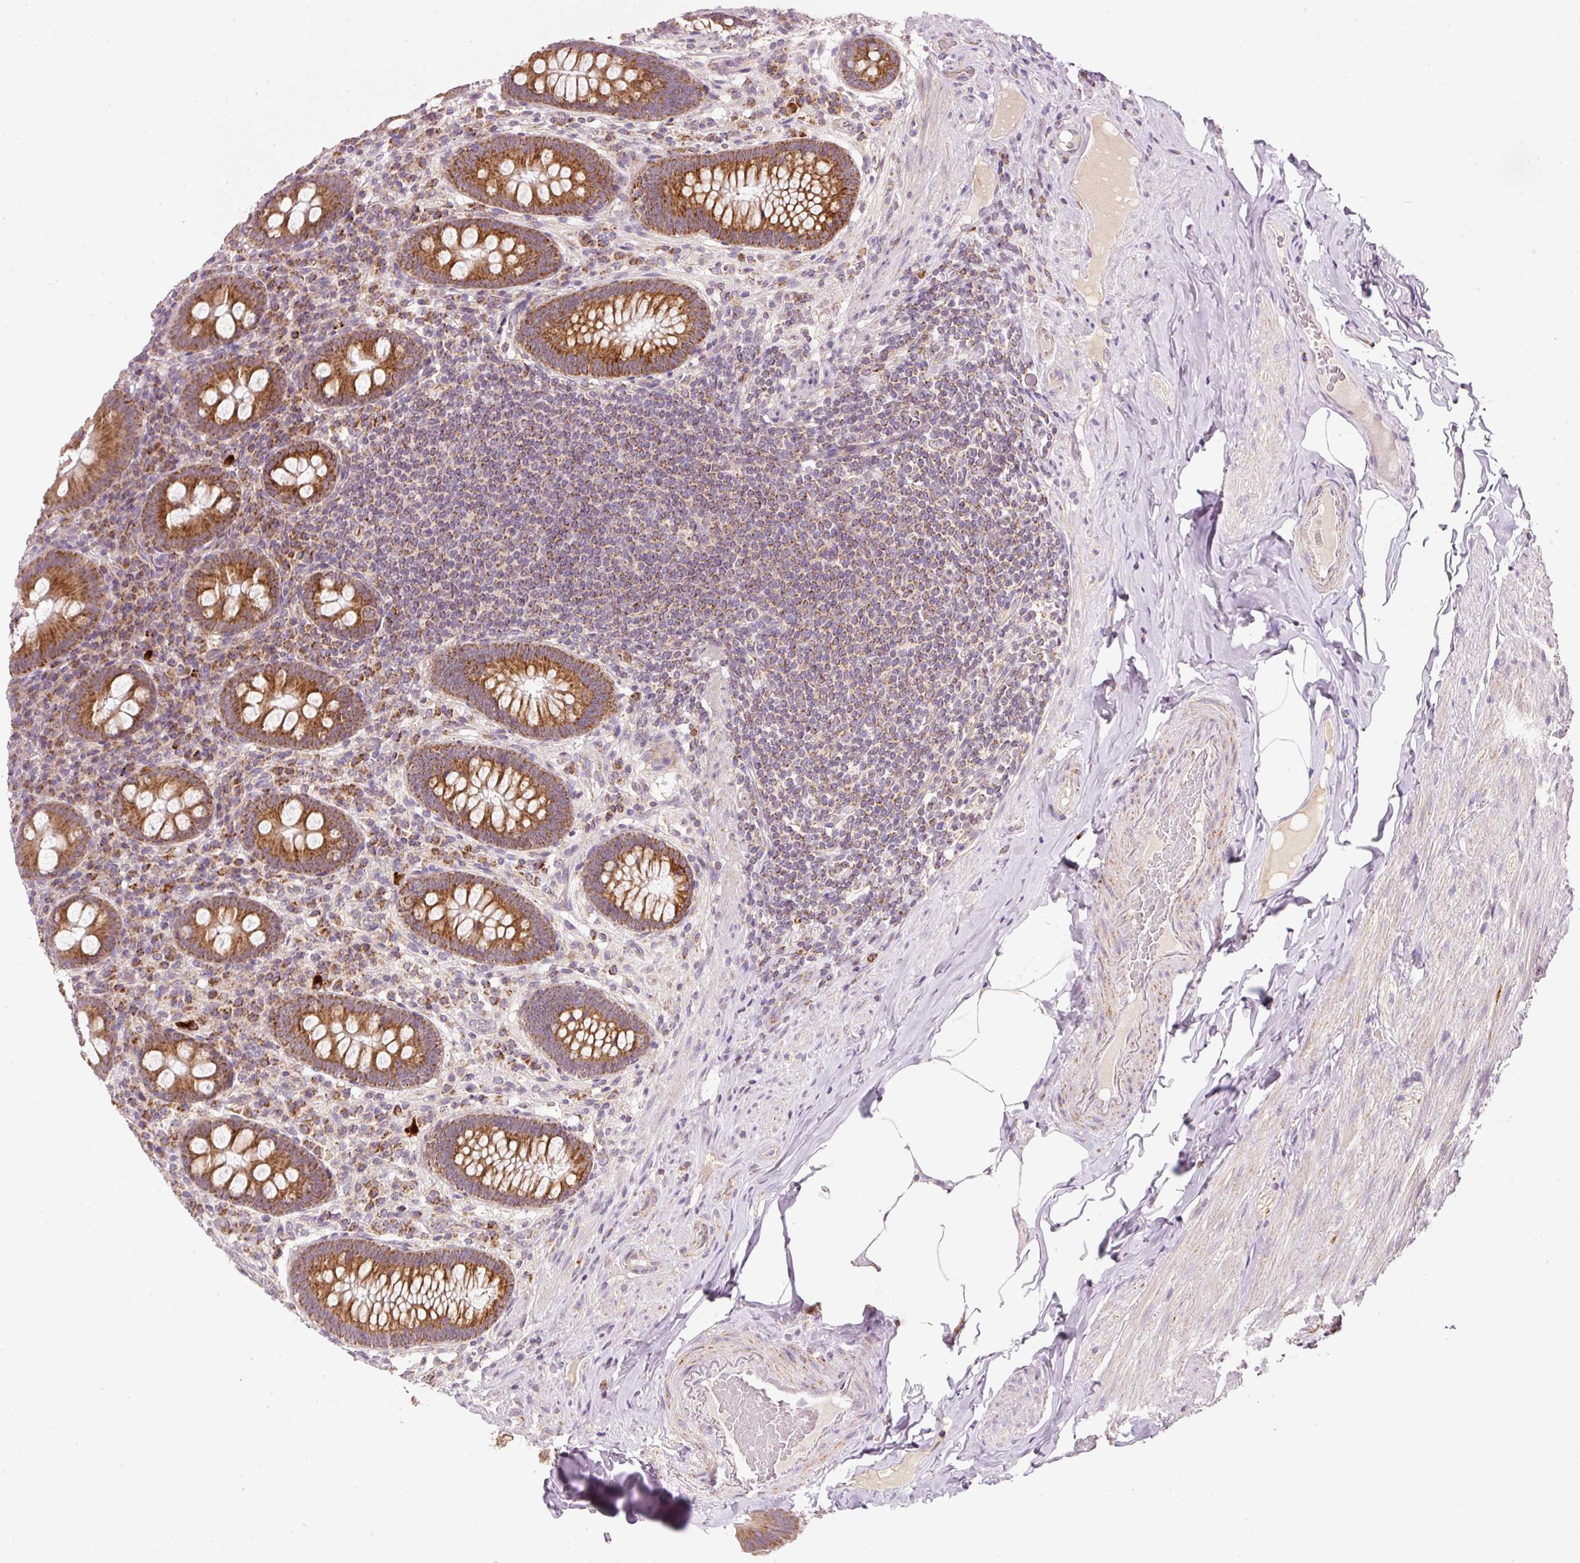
{"staining": {"intensity": "strong", "quantity": ">75%", "location": "cytoplasmic/membranous"}, "tissue": "appendix", "cell_type": "Glandular cells", "image_type": "normal", "snomed": [{"axis": "morphology", "description": "Normal tissue, NOS"}, {"axis": "topography", "description": "Appendix"}], "caption": "The image displays staining of unremarkable appendix, revealing strong cytoplasmic/membranous protein expression (brown color) within glandular cells.", "gene": "FAM78B", "patient": {"sex": "male", "age": 71}}